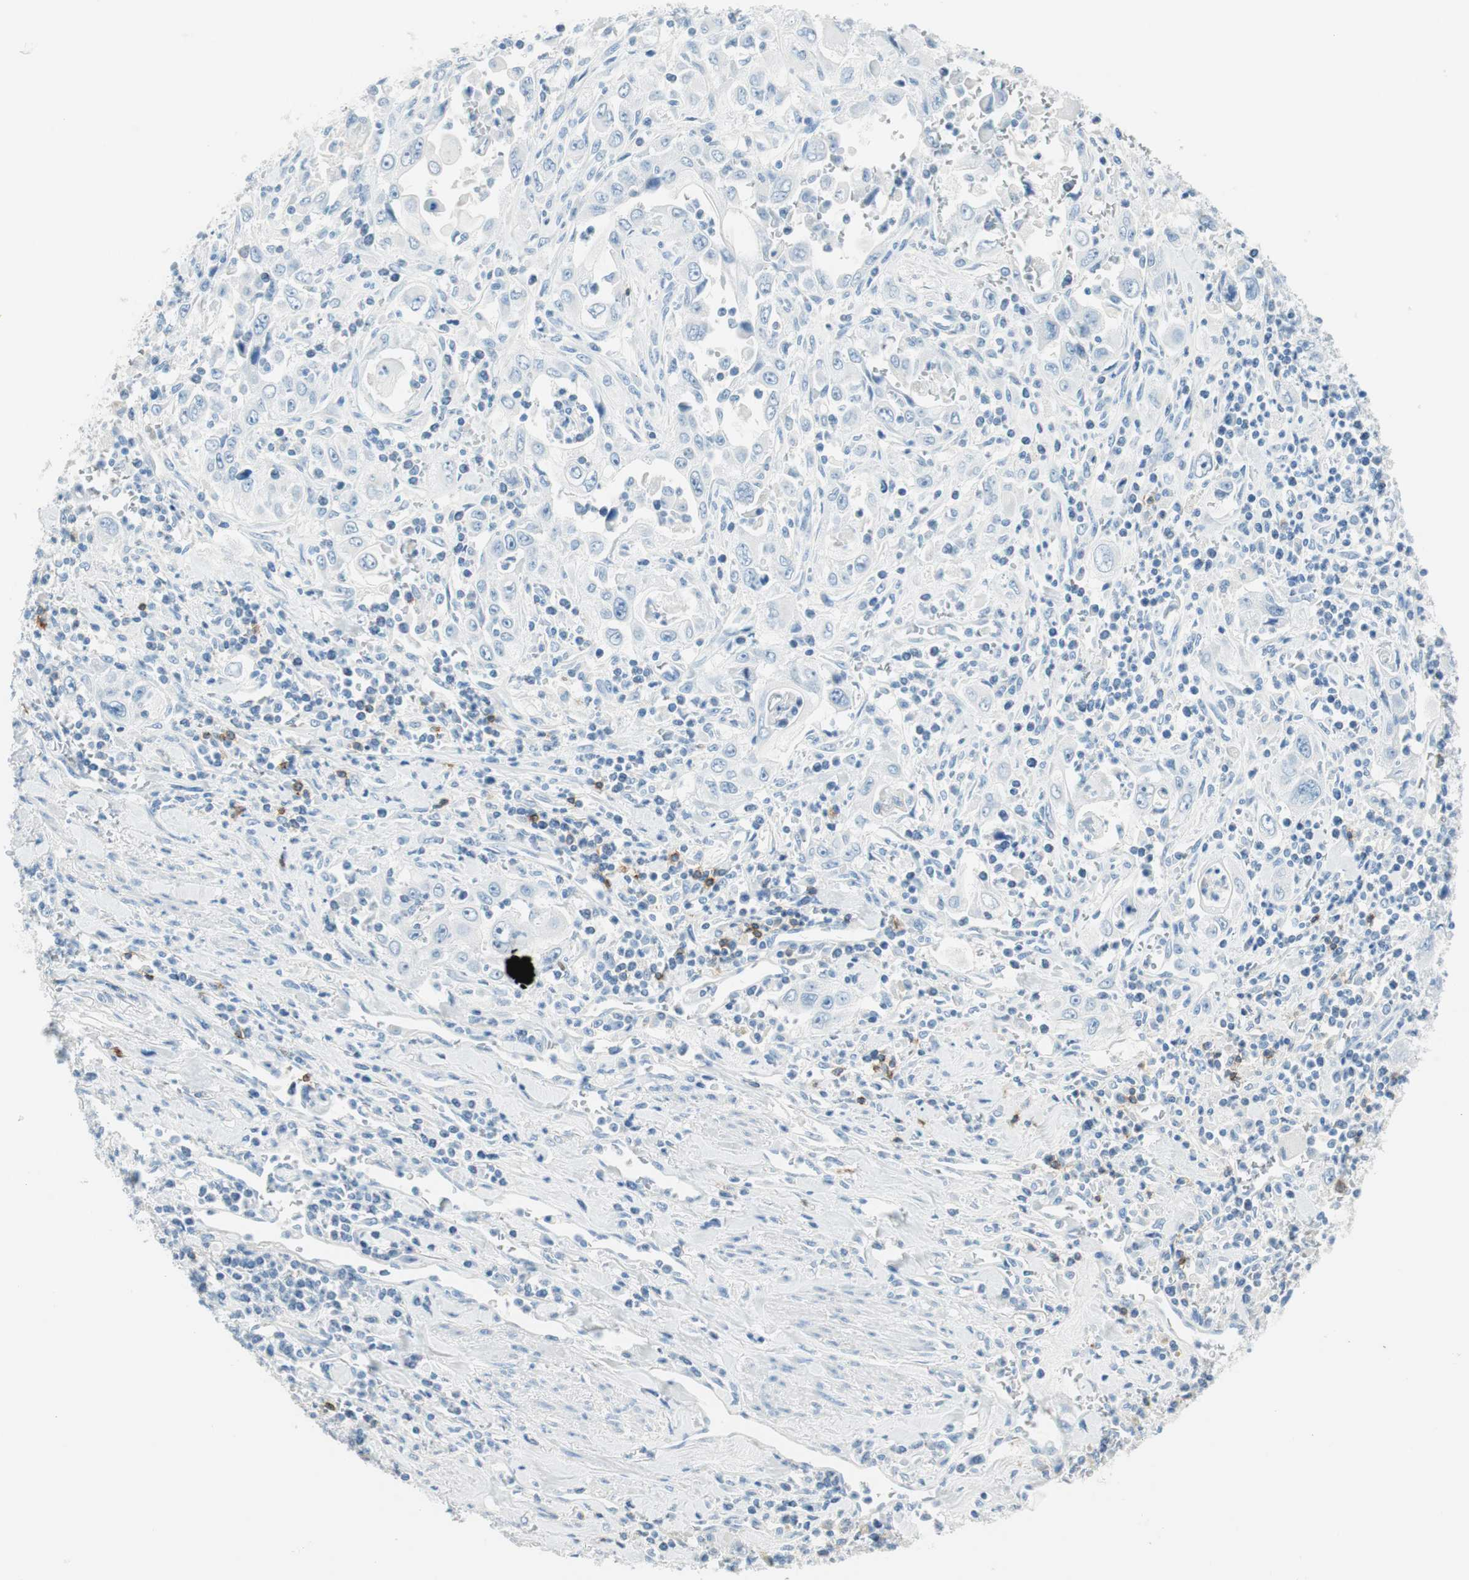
{"staining": {"intensity": "negative", "quantity": "none", "location": "none"}, "tissue": "pancreatic cancer", "cell_type": "Tumor cells", "image_type": "cancer", "snomed": [{"axis": "morphology", "description": "Adenocarcinoma, NOS"}, {"axis": "topography", "description": "Pancreas"}], "caption": "Adenocarcinoma (pancreatic) was stained to show a protein in brown. There is no significant positivity in tumor cells.", "gene": "TNFRSF13C", "patient": {"sex": "male", "age": 70}}